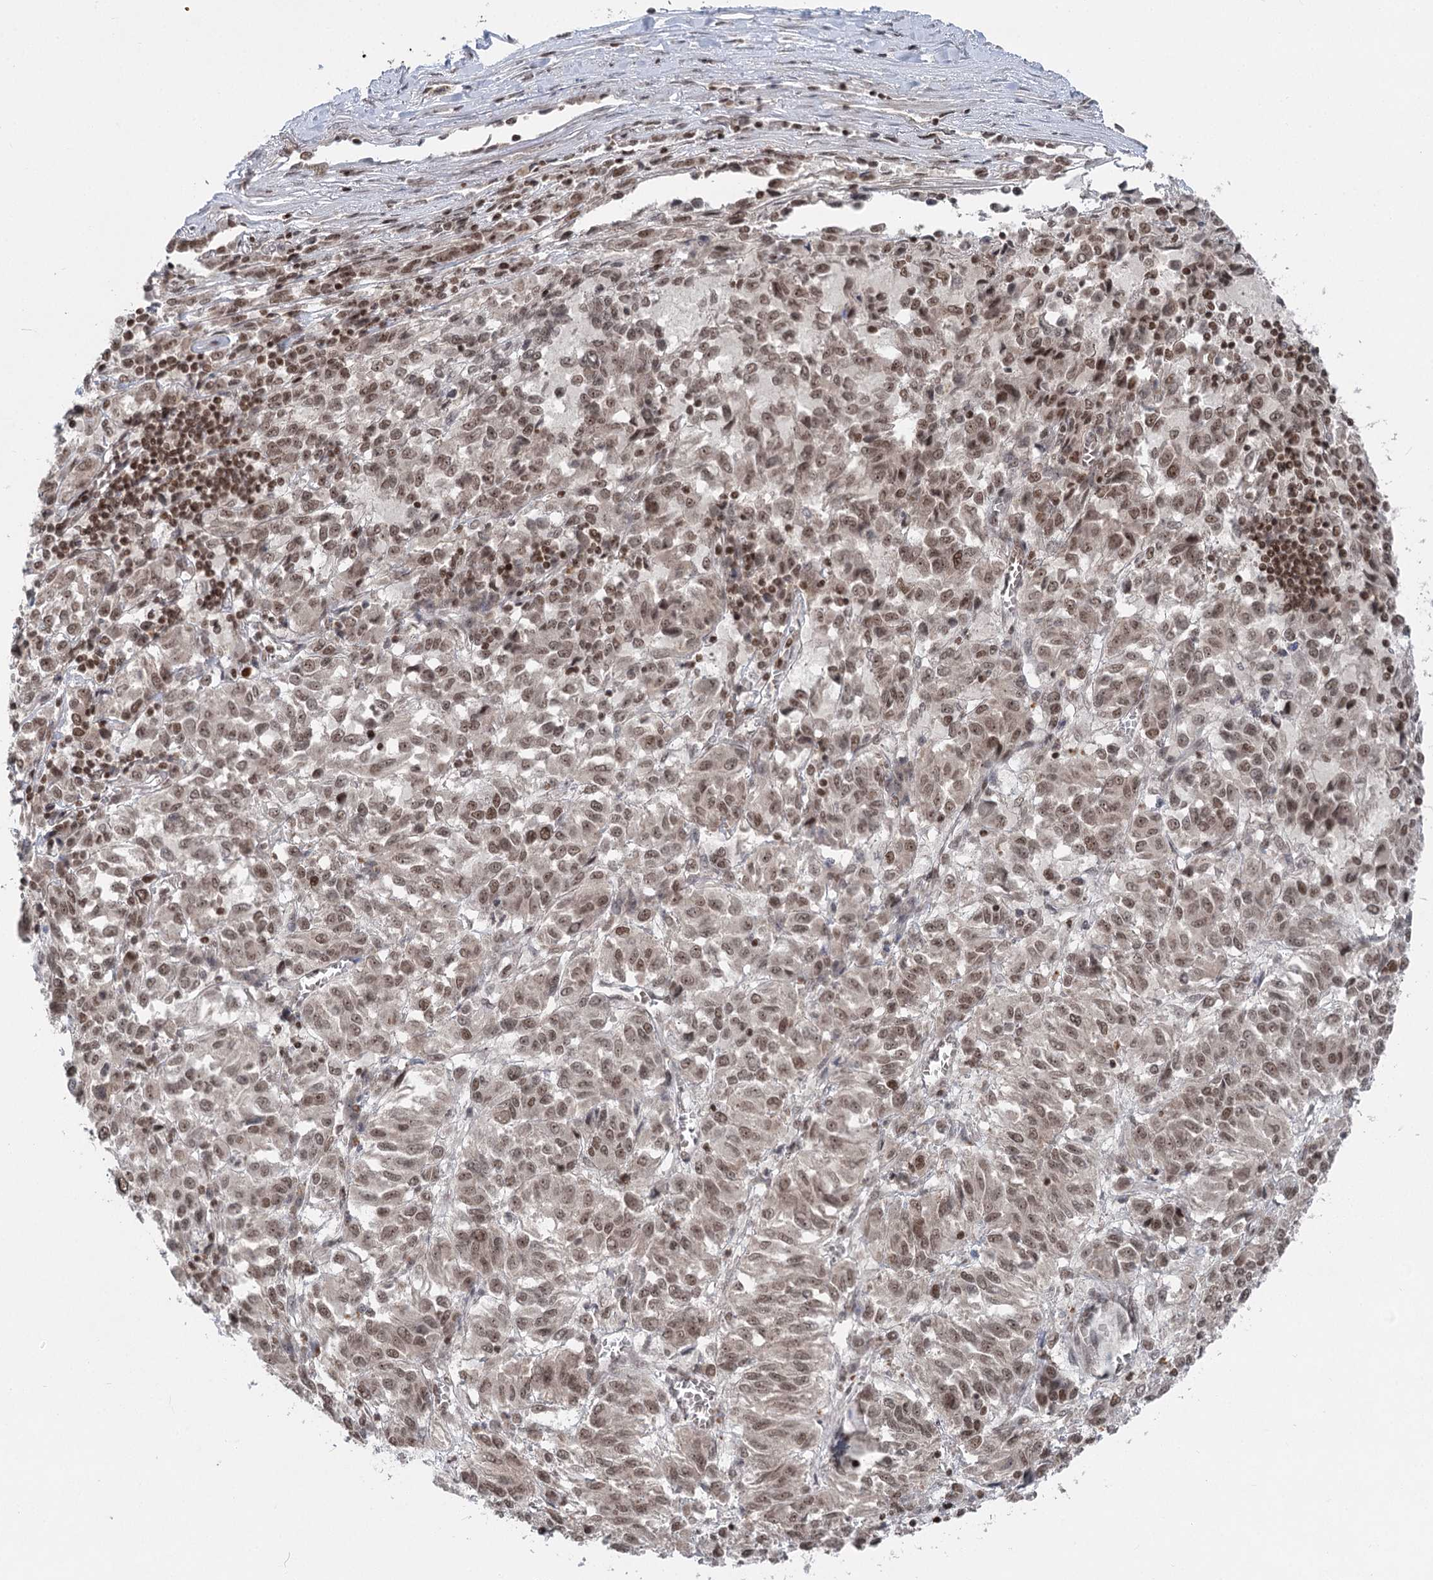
{"staining": {"intensity": "moderate", "quantity": ">75%", "location": "nuclear"}, "tissue": "melanoma", "cell_type": "Tumor cells", "image_type": "cancer", "snomed": [{"axis": "morphology", "description": "Malignant melanoma, Metastatic site"}, {"axis": "topography", "description": "Lung"}], "caption": "Immunohistochemistry (IHC) image of human malignant melanoma (metastatic site) stained for a protein (brown), which exhibits medium levels of moderate nuclear staining in about >75% of tumor cells.", "gene": "CGGBP1", "patient": {"sex": "male", "age": 64}}